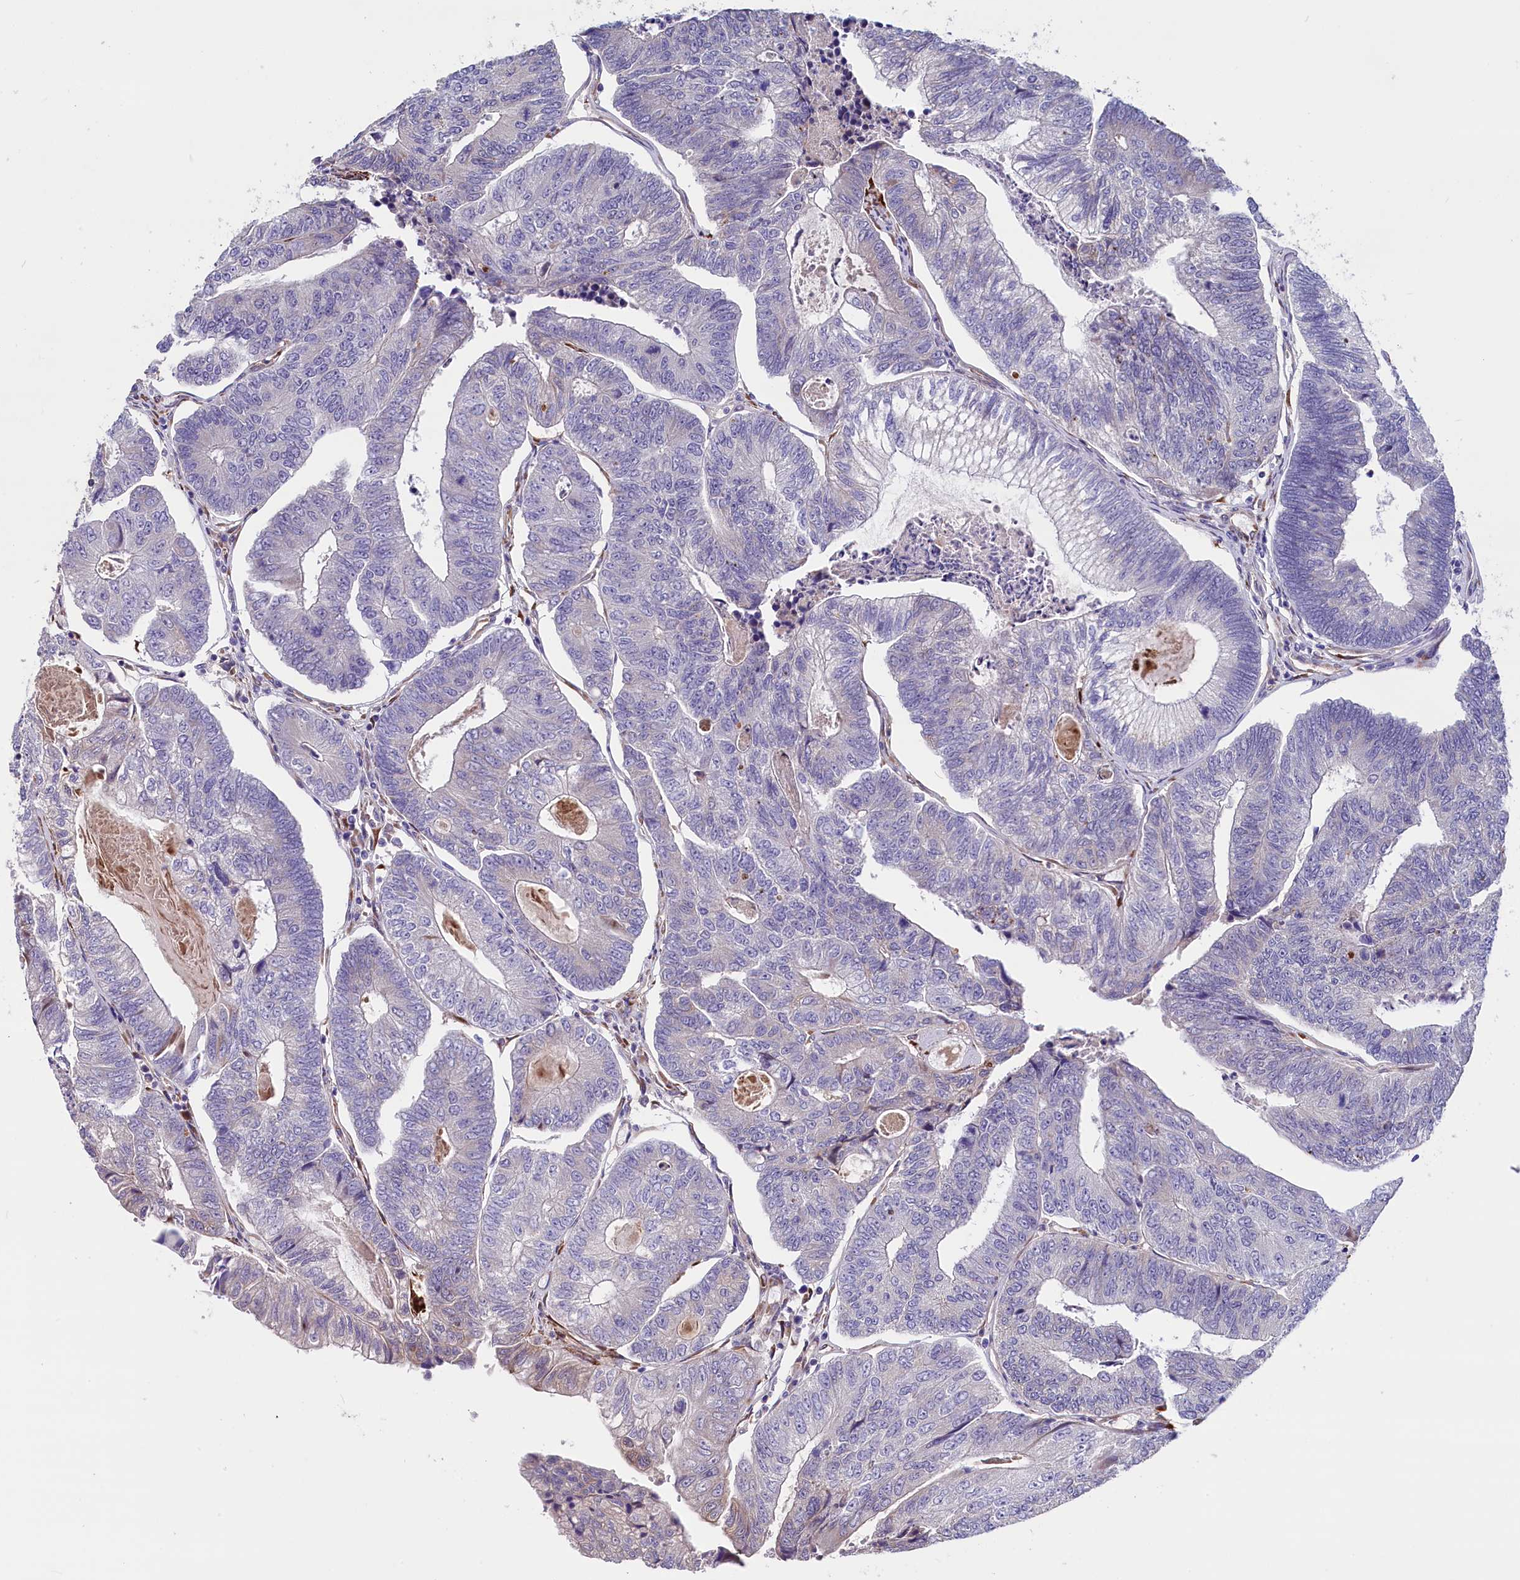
{"staining": {"intensity": "negative", "quantity": "none", "location": "none"}, "tissue": "colorectal cancer", "cell_type": "Tumor cells", "image_type": "cancer", "snomed": [{"axis": "morphology", "description": "Adenocarcinoma, NOS"}, {"axis": "topography", "description": "Colon"}], "caption": "Tumor cells show no significant protein positivity in colorectal cancer (adenocarcinoma).", "gene": "GPR108", "patient": {"sex": "female", "age": 67}}